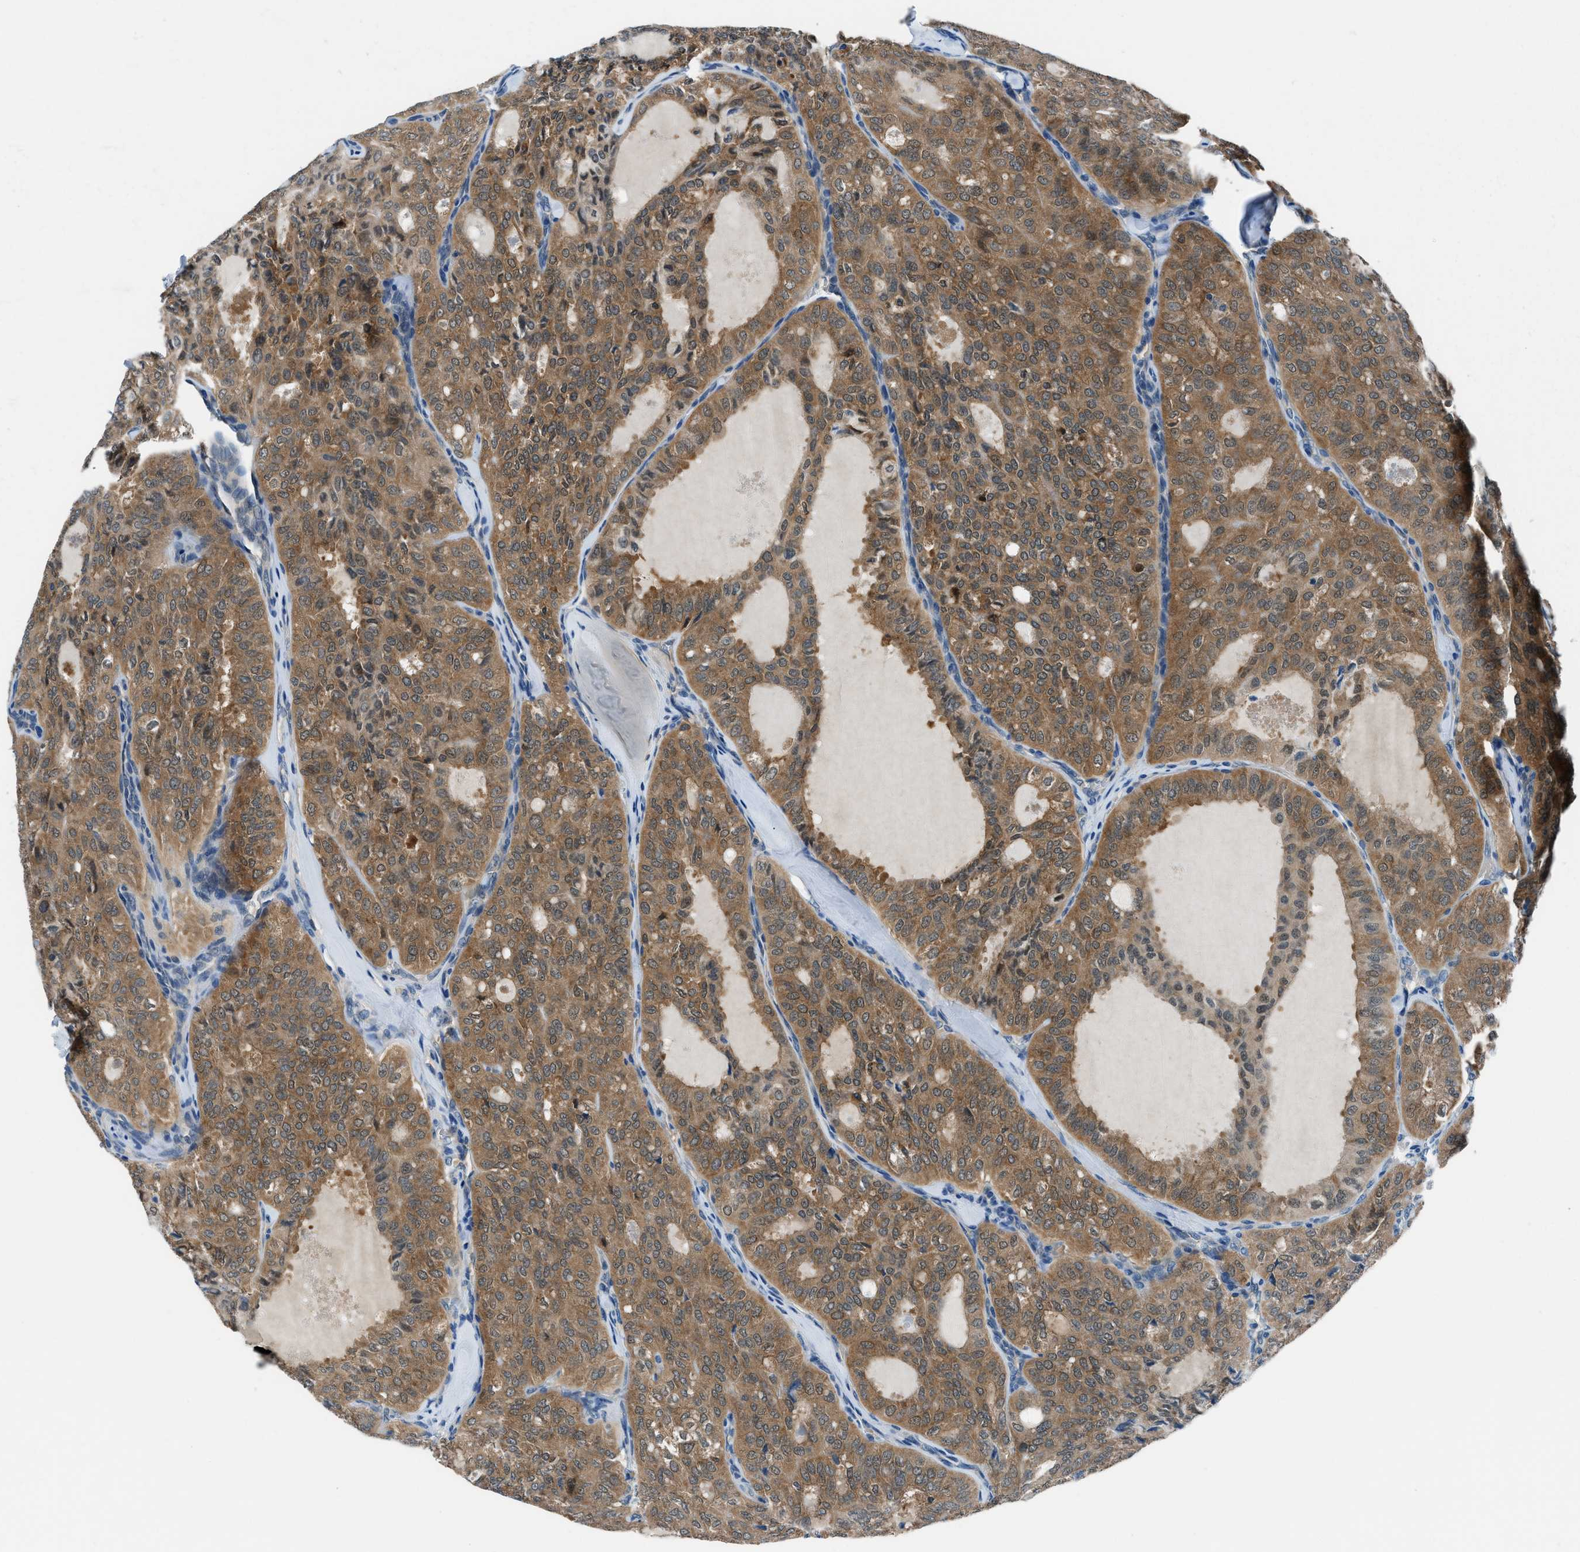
{"staining": {"intensity": "moderate", "quantity": ">75%", "location": "cytoplasmic/membranous"}, "tissue": "thyroid cancer", "cell_type": "Tumor cells", "image_type": "cancer", "snomed": [{"axis": "morphology", "description": "Follicular adenoma carcinoma, NOS"}, {"axis": "topography", "description": "Thyroid gland"}], "caption": "The histopathology image displays a brown stain indicating the presence of a protein in the cytoplasmic/membranous of tumor cells in thyroid cancer.", "gene": "ACP1", "patient": {"sex": "male", "age": 75}}